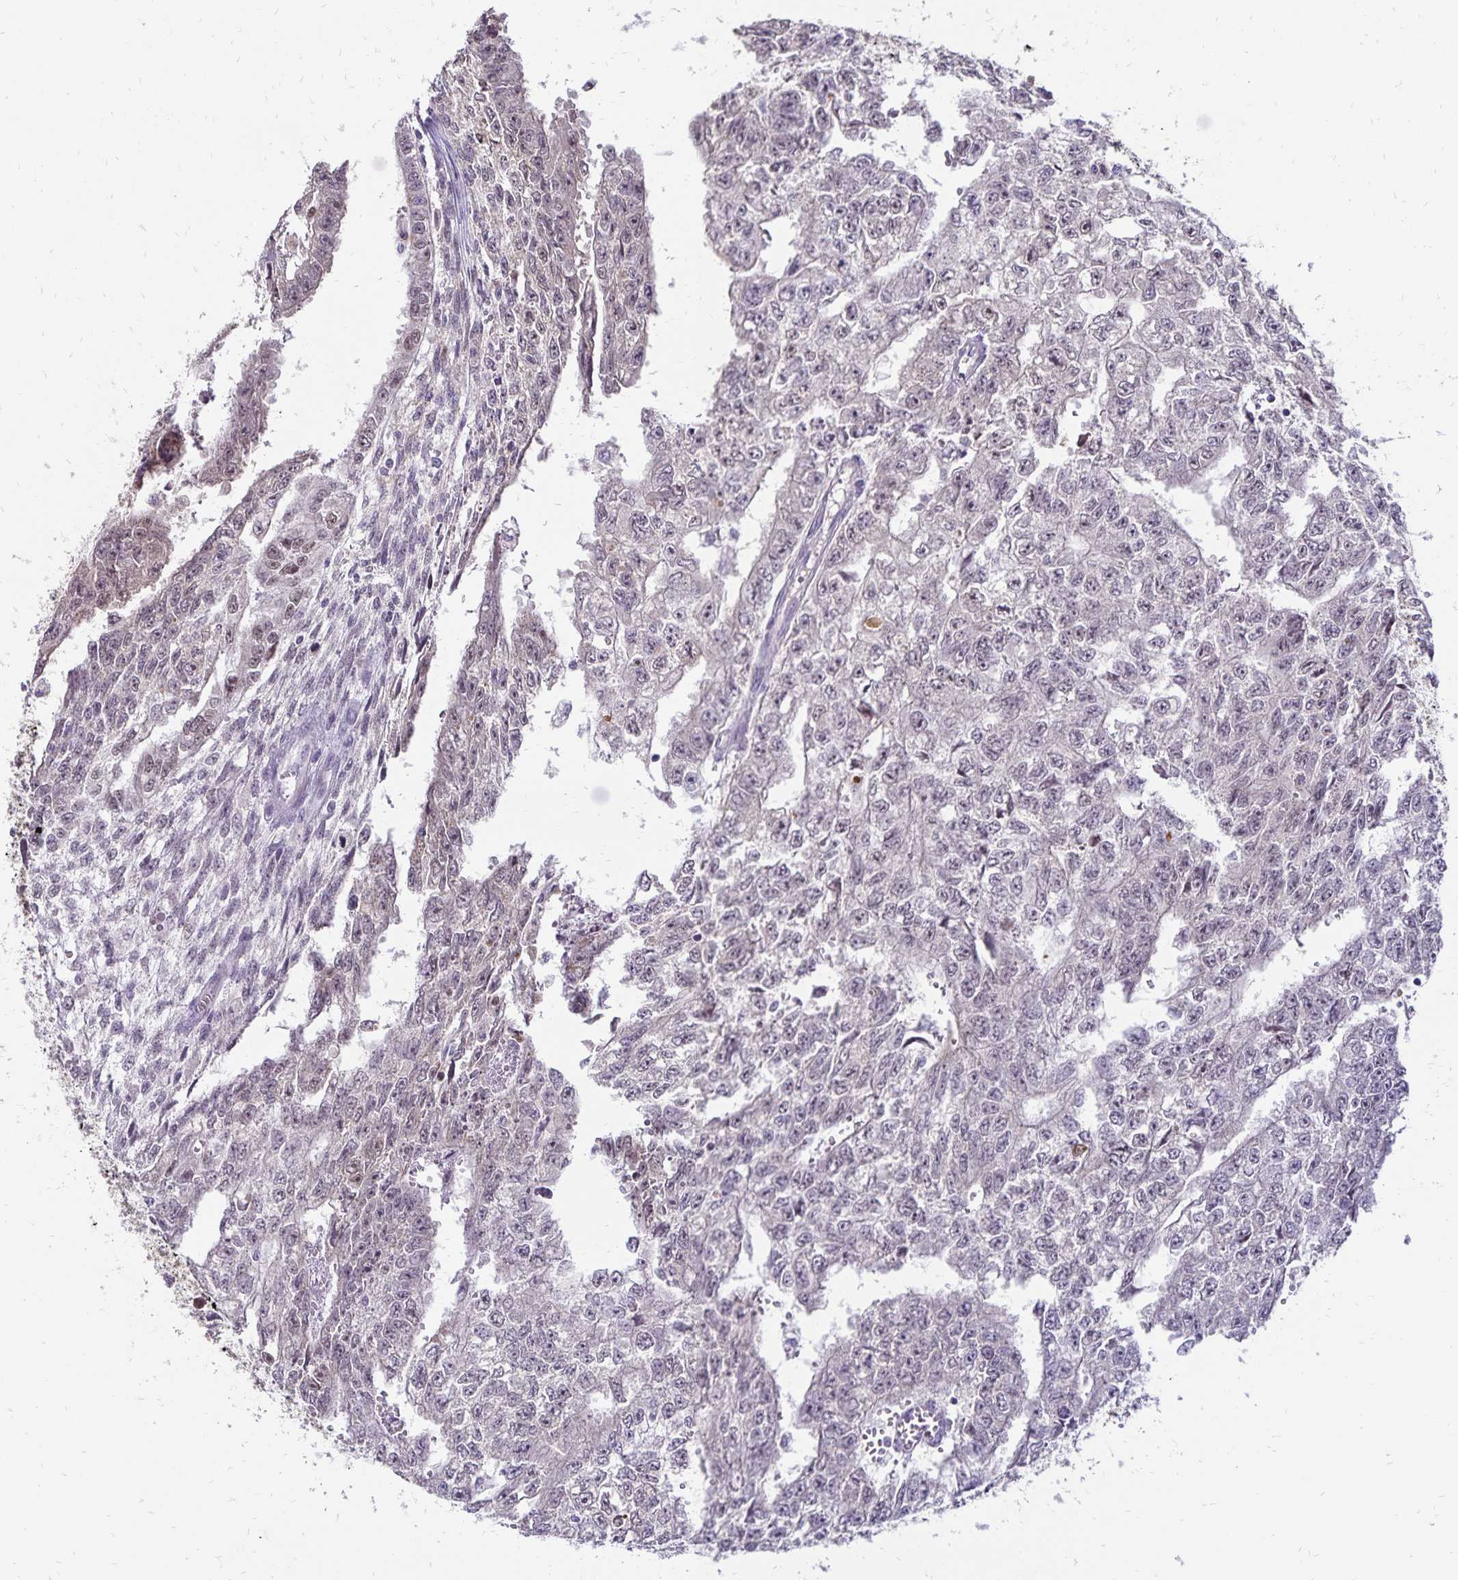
{"staining": {"intensity": "negative", "quantity": "none", "location": "none"}, "tissue": "testis cancer", "cell_type": "Tumor cells", "image_type": "cancer", "snomed": [{"axis": "morphology", "description": "Carcinoma, Embryonal, NOS"}, {"axis": "morphology", "description": "Teratoma, malignant, NOS"}, {"axis": "topography", "description": "Testis"}], "caption": "This is a image of immunohistochemistry staining of testis malignant teratoma, which shows no positivity in tumor cells.", "gene": "POLB", "patient": {"sex": "male", "age": 24}}